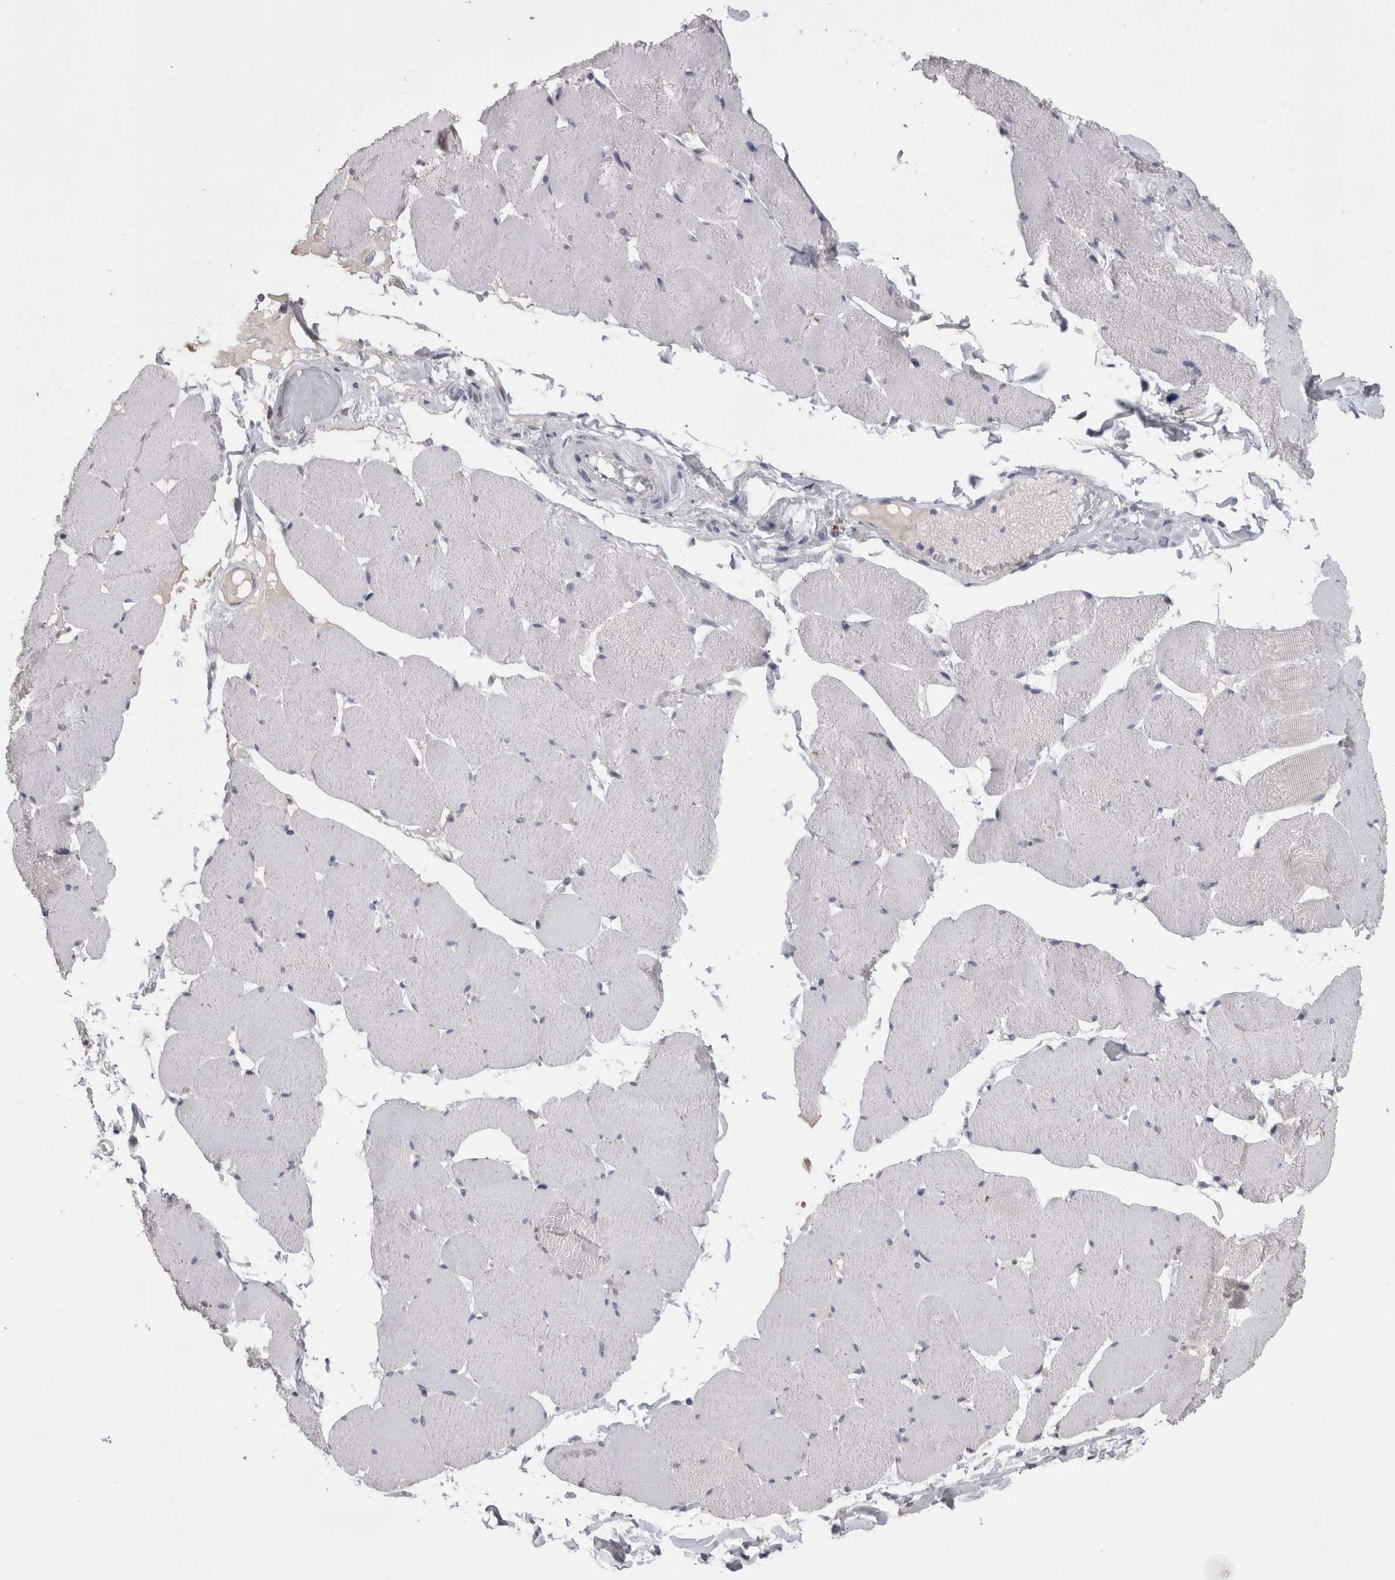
{"staining": {"intensity": "negative", "quantity": "none", "location": "none"}, "tissue": "skeletal muscle", "cell_type": "Myocytes", "image_type": "normal", "snomed": [{"axis": "morphology", "description": "Normal tissue, NOS"}, {"axis": "topography", "description": "Skin"}, {"axis": "topography", "description": "Skeletal muscle"}], "caption": "A high-resolution image shows immunohistochemistry staining of normal skeletal muscle, which displays no significant staining in myocytes. (Immunohistochemistry, brightfield microscopy, high magnification).", "gene": "PAX5", "patient": {"sex": "male", "age": 83}}